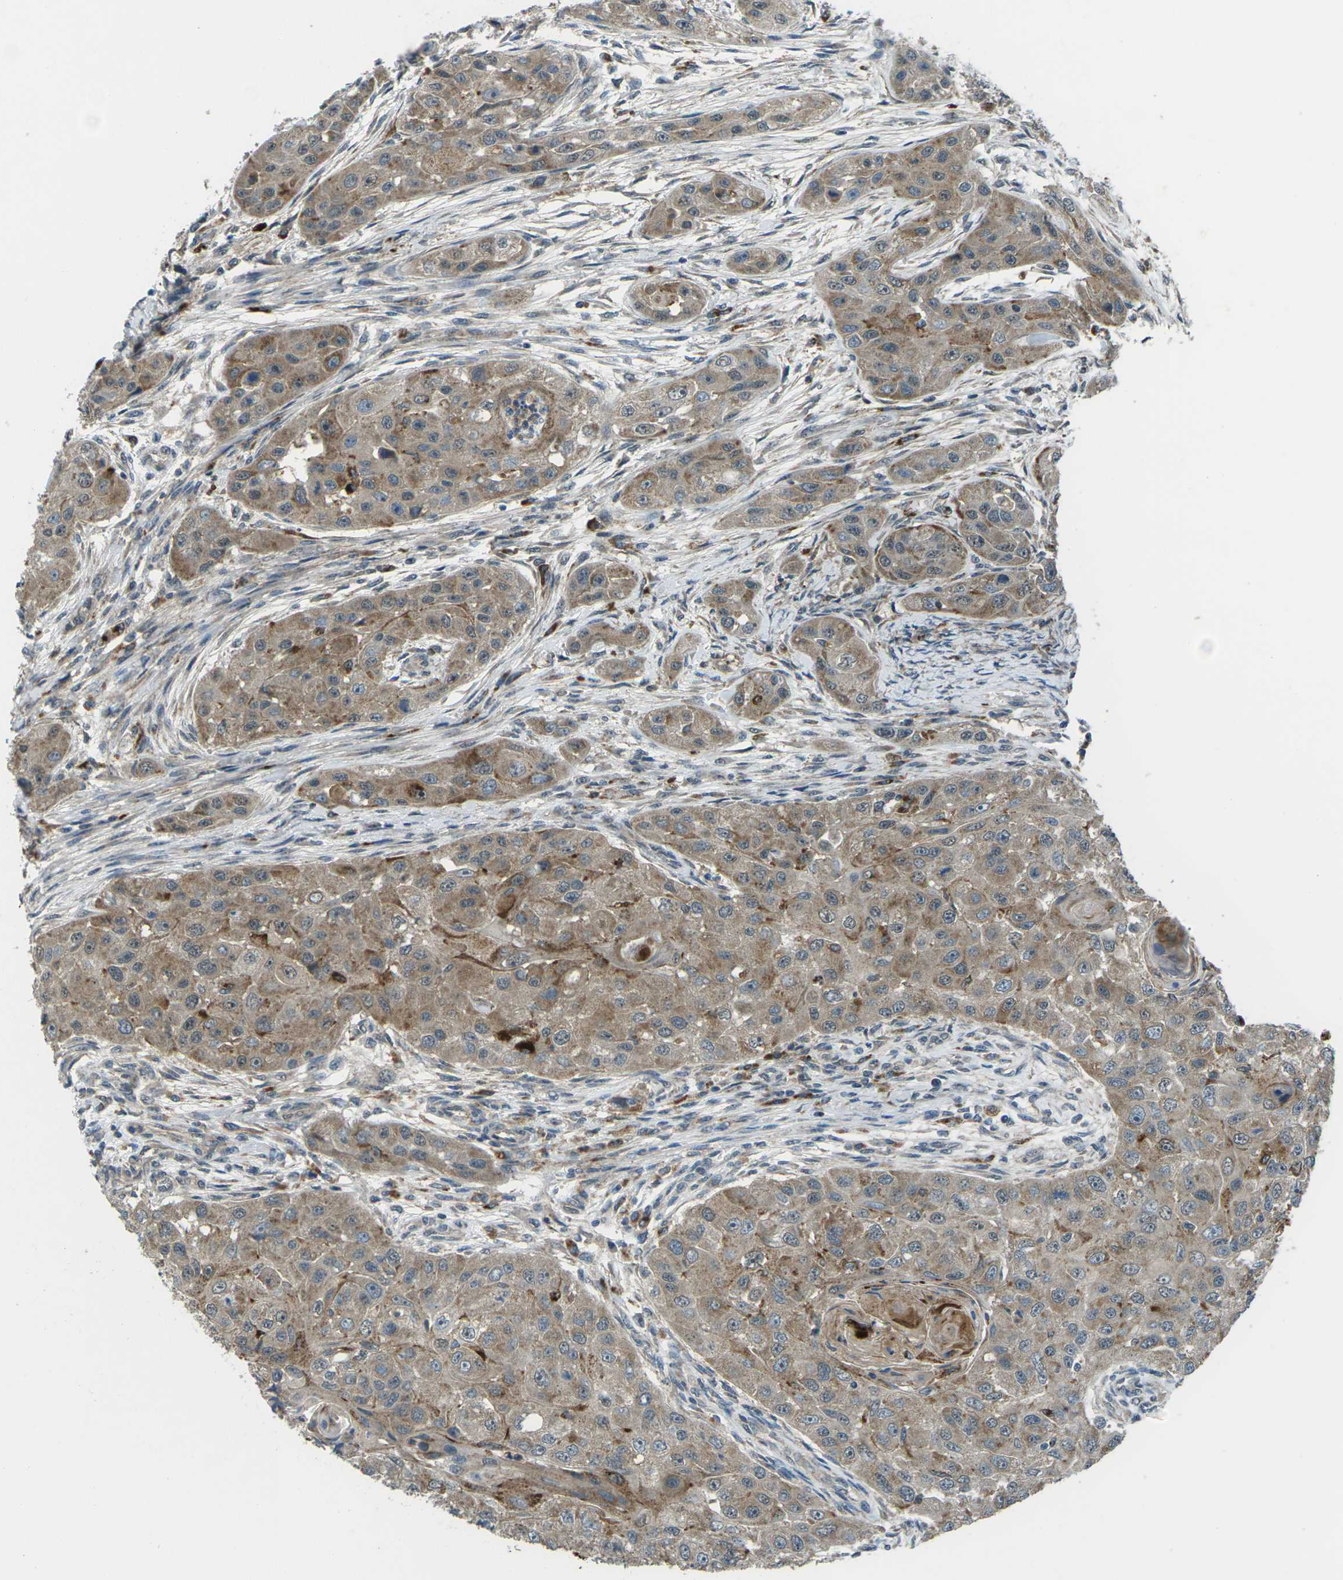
{"staining": {"intensity": "moderate", "quantity": ">75%", "location": "cytoplasmic/membranous"}, "tissue": "head and neck cancer", "cell_type": "Tumor cells", "image_type": "cancer", "snomed": [{"axis": "morphology", "description": "Normal tissue, NOS"}, {"axis": "morphology", "description": "Squamous cell carcinoma, NOS"}, {"axis": "topography", "description": "Skeletal muscle"}, {"axis": "topography", "description": "Head-Neck"}], "caption": "Protein staining of head and neck cancer tissue shows moderate cytoplasmic/membranous positivity in approximately >75% of tumor cells. (IHC, brightfield microscopy, high magnification).", "gene": "SLC31A2", "patient": {"sex": "male", "age": 51}}